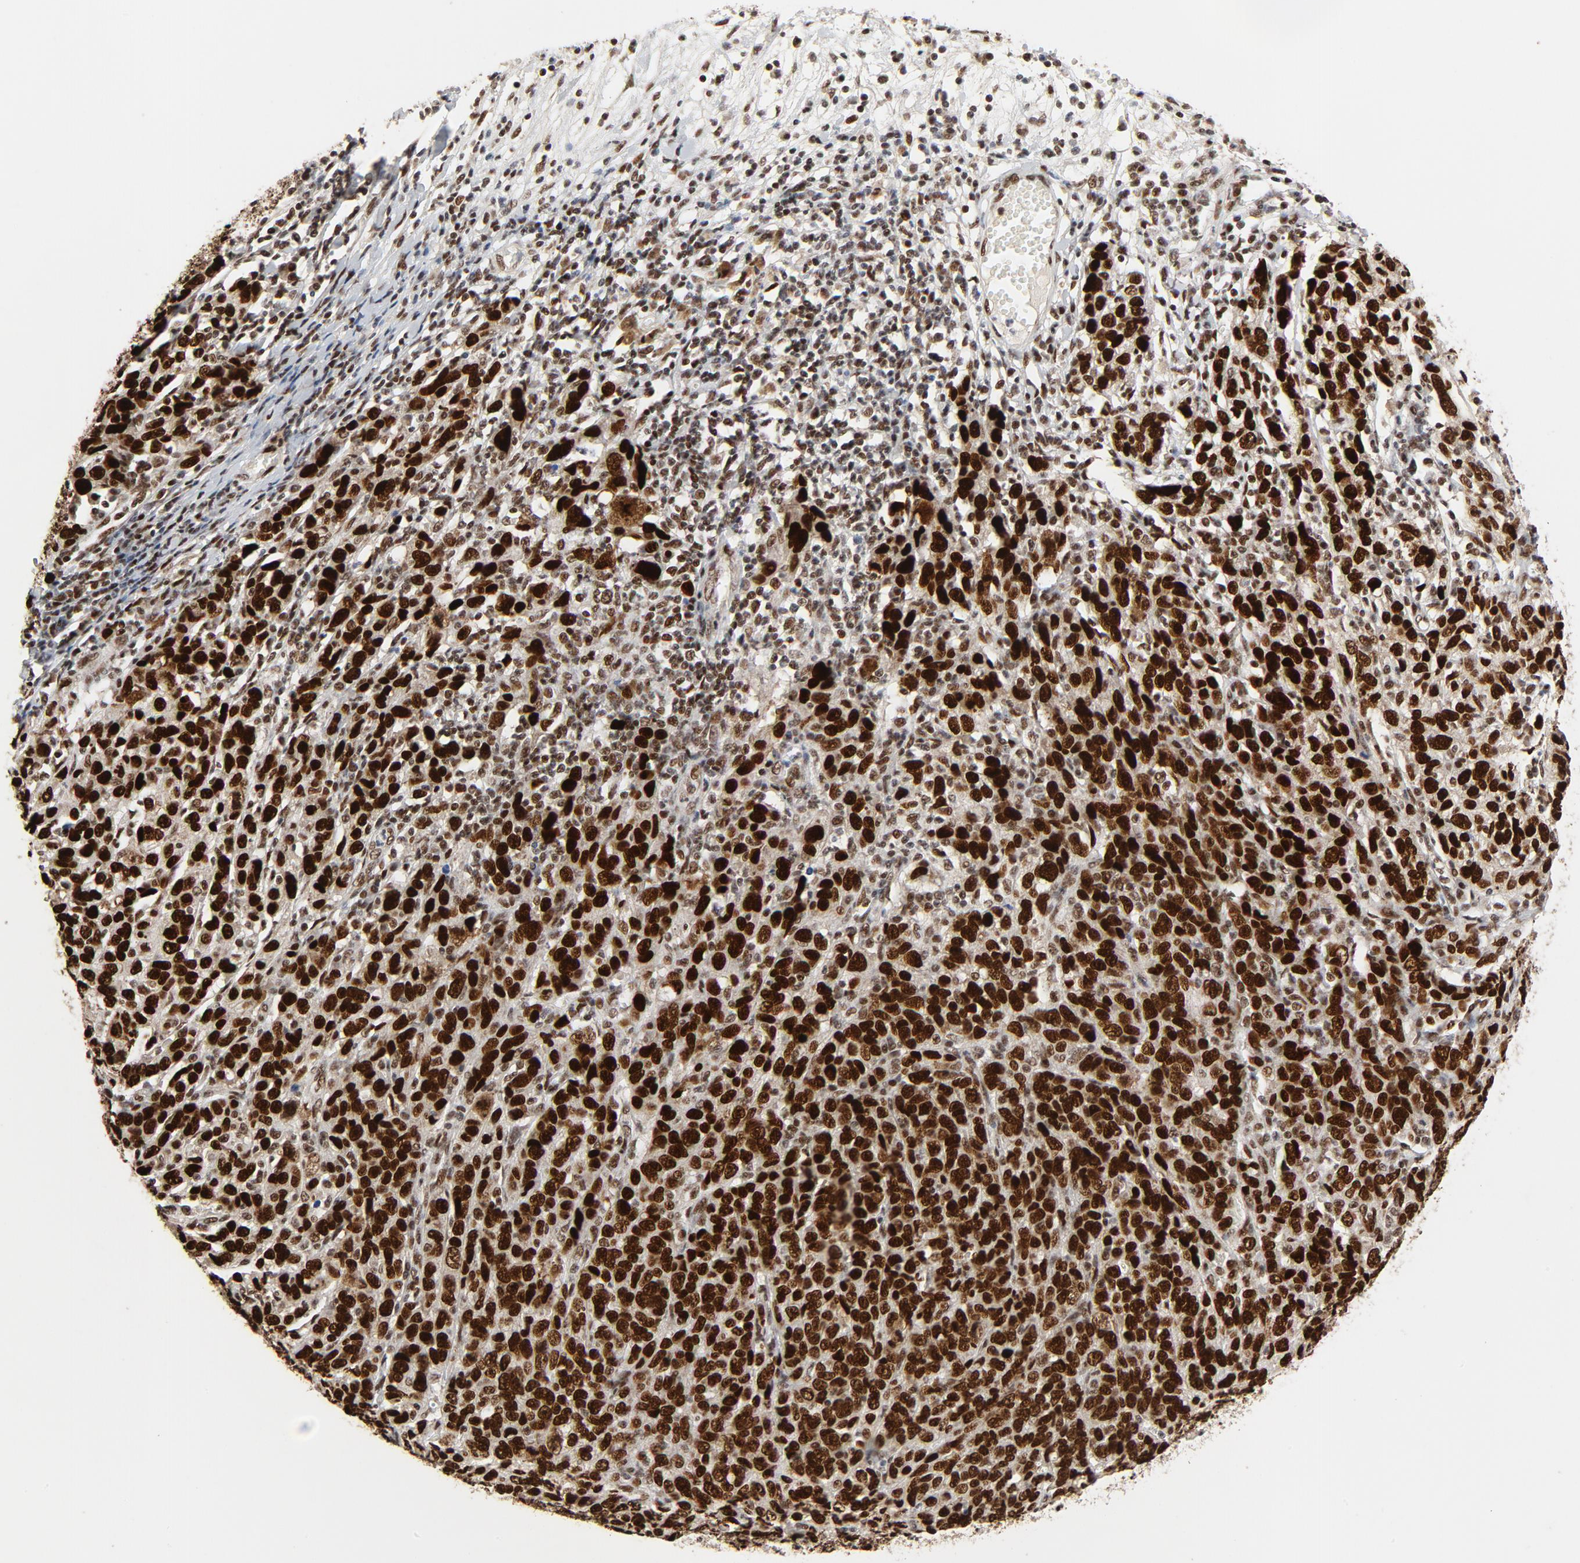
{"staining": {"intensity": "strong", "quantity": ">75%", "location": "nuclear"}, "tissue": "ovarian cancer", "cell_type": "Tumor cells", "image_type": "cancer", "snomed": [{"axis": "morphology", "description": "Cystadenocarcinoma, serous, NOS"}, {"axis": "topography", "description": "Ovary"}], "caption": "Ovarian cancer stained with a protein marker demonstrates strong staining in tumor cells.", "gene": "GTF2I", "patient": {"sex": "female", "age": 71}}